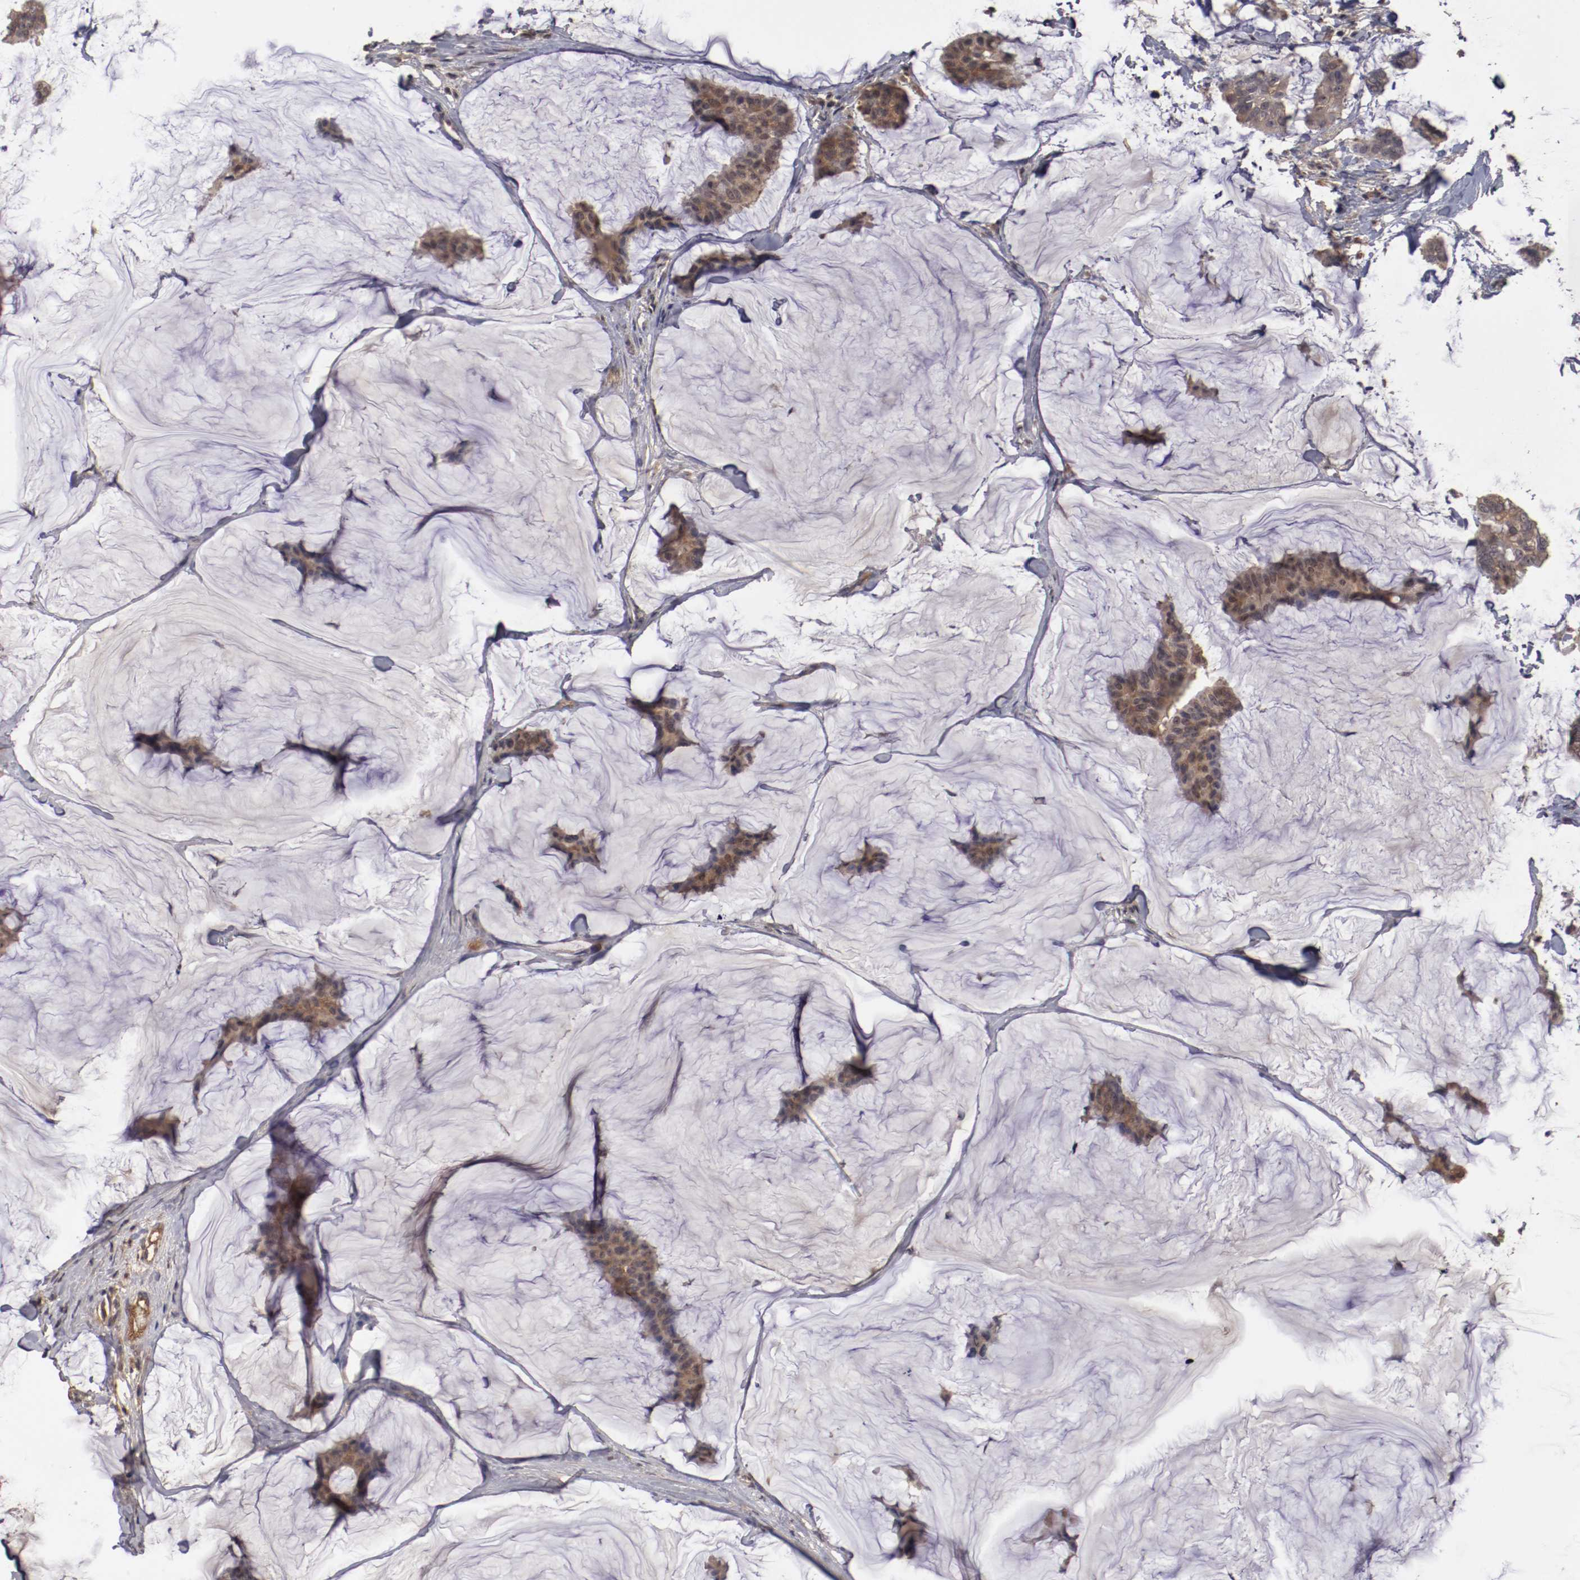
{"staining": {"intensity": "strong", "quantity": ">75%", "location": "cytoplasmic/membranous"}, "tissue": "breast cancer", "cell_type": "Tumor cells", "image_type": "cancer", "snomed": [{"axis": "morphology", "description": "Duct carcinoma"}, {"axis": "topography", "description": "Breast"}], "caption": "Intraductal carcinoma (breast) tissue displays strong cytoplasmic/membranous positivity in approximately >75% of tumor cells, visualized by immunohistochemistry.", "gene": "CP", "patient": {"sex": "female", "age": 93}}